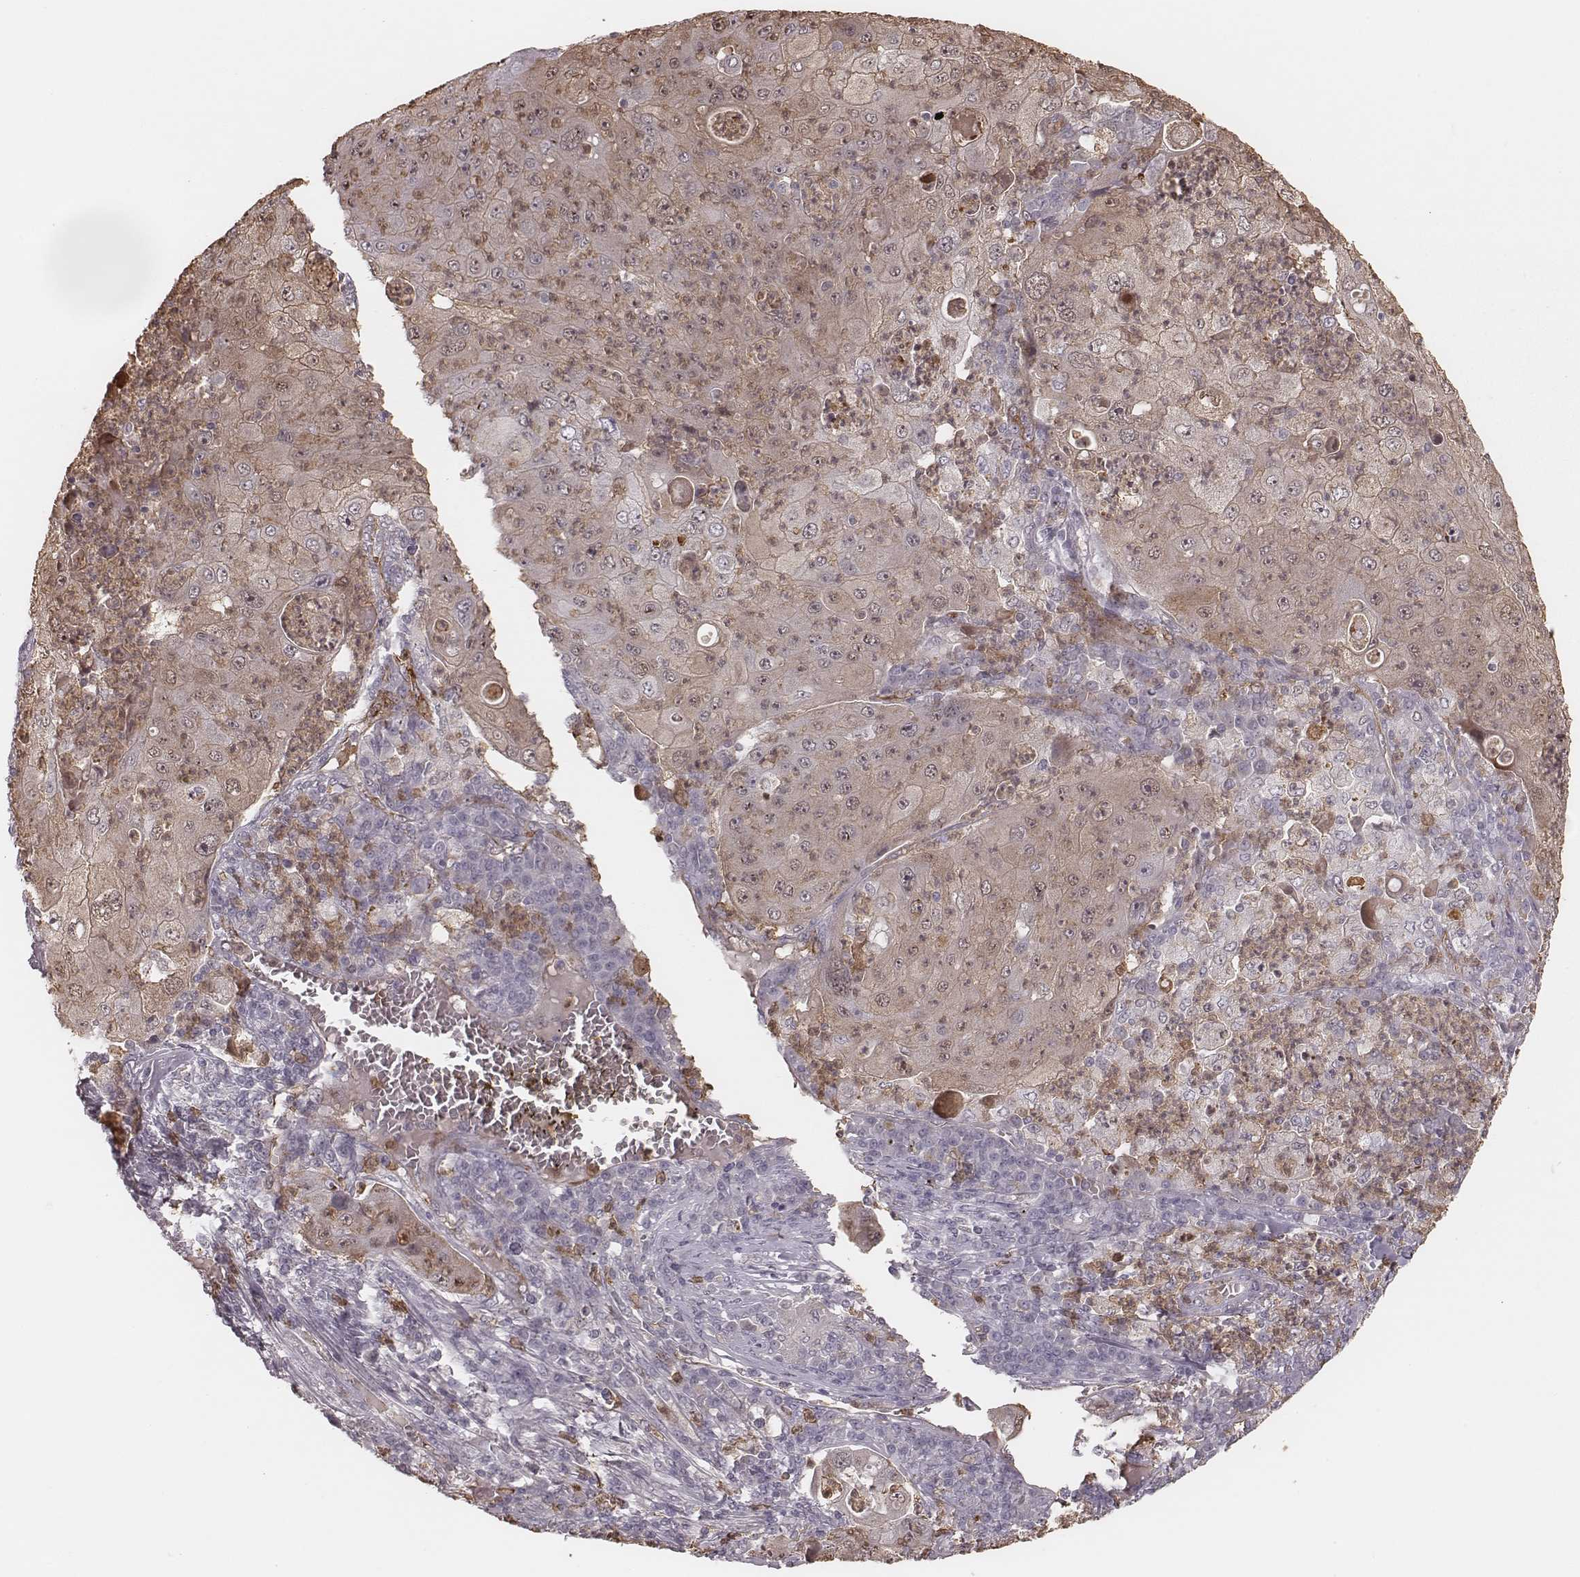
{"staining": {"intensity": "weak", "quantity": ">75%", "location": "cytoplasmic/membranous"}, "tissue": "lung cancer", "cell_type": "Tumor cells", "image_type": "cancer", "snomed": [{"axis": "morphology", "description": "Squamous cell carcinoma, NOS"}, {"axis": "topography", "description": "Lung"}], "caption": "Human squamous cell carcinoma (lung) stained with a brown dye shows weak cytoplasmic/membranous positive expression in approximately >75% of tumor cells.", "gene": "KITLG", "patient": {"sex": "female", "age": 59}}